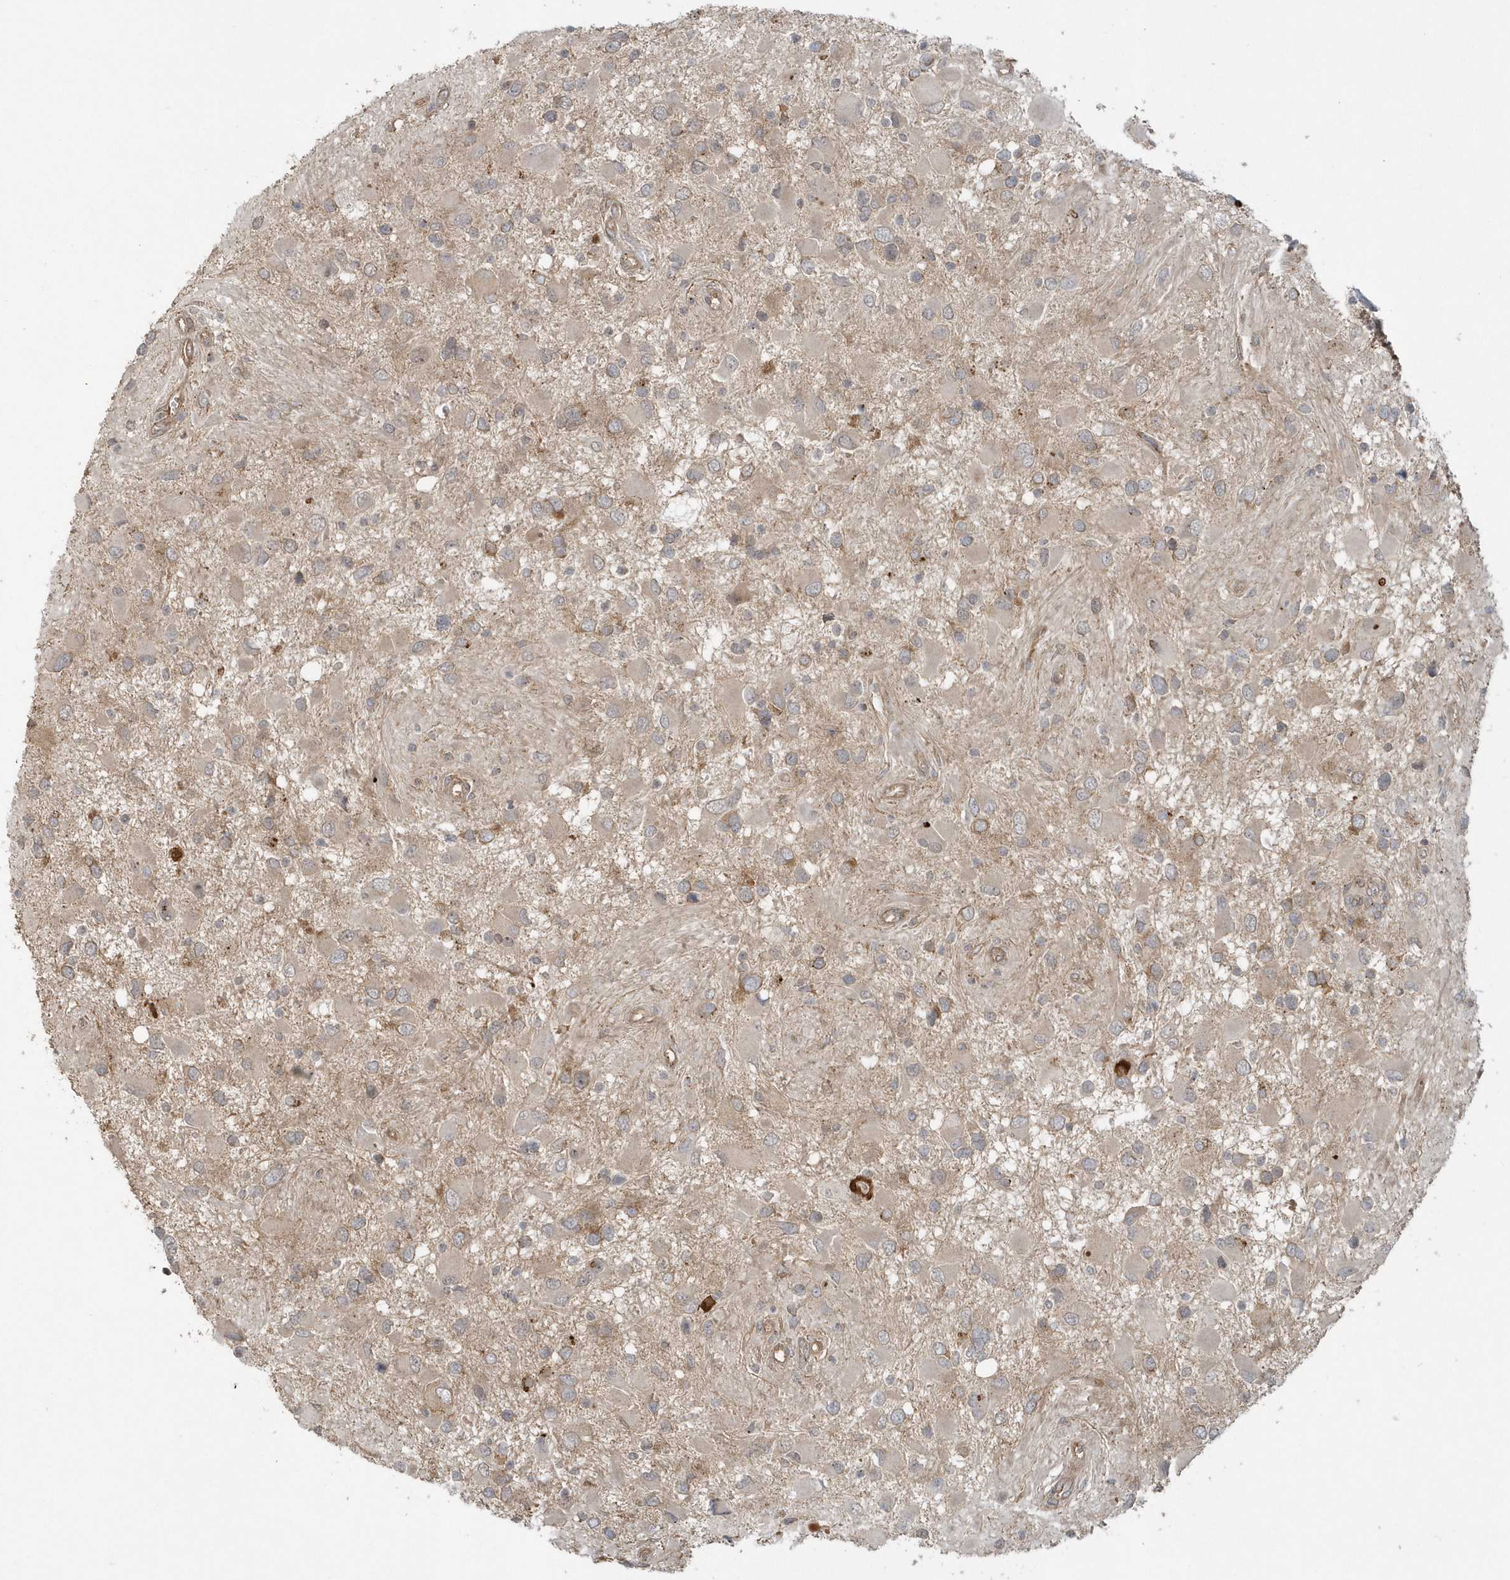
{"staining": {"intensity": "weak", "quantity": ">75%", "location": "cytoplasmic/membranous"}, "tissue": "glioma", "cell_type": "Tumor cells", "image_type": "cancer", "snomed": [{"axis": "morphology", "description": "Glioma, malignant, High grade"}, {"axis": "topography", "description": "Brain"}], "caption": "Protein analysis of glioma tissue reveals weak cytoplasmic/membranous expression in about >75% of tumor cells.", "gene": "STIM2", "patient": {"sex": "male", "age": 53}}